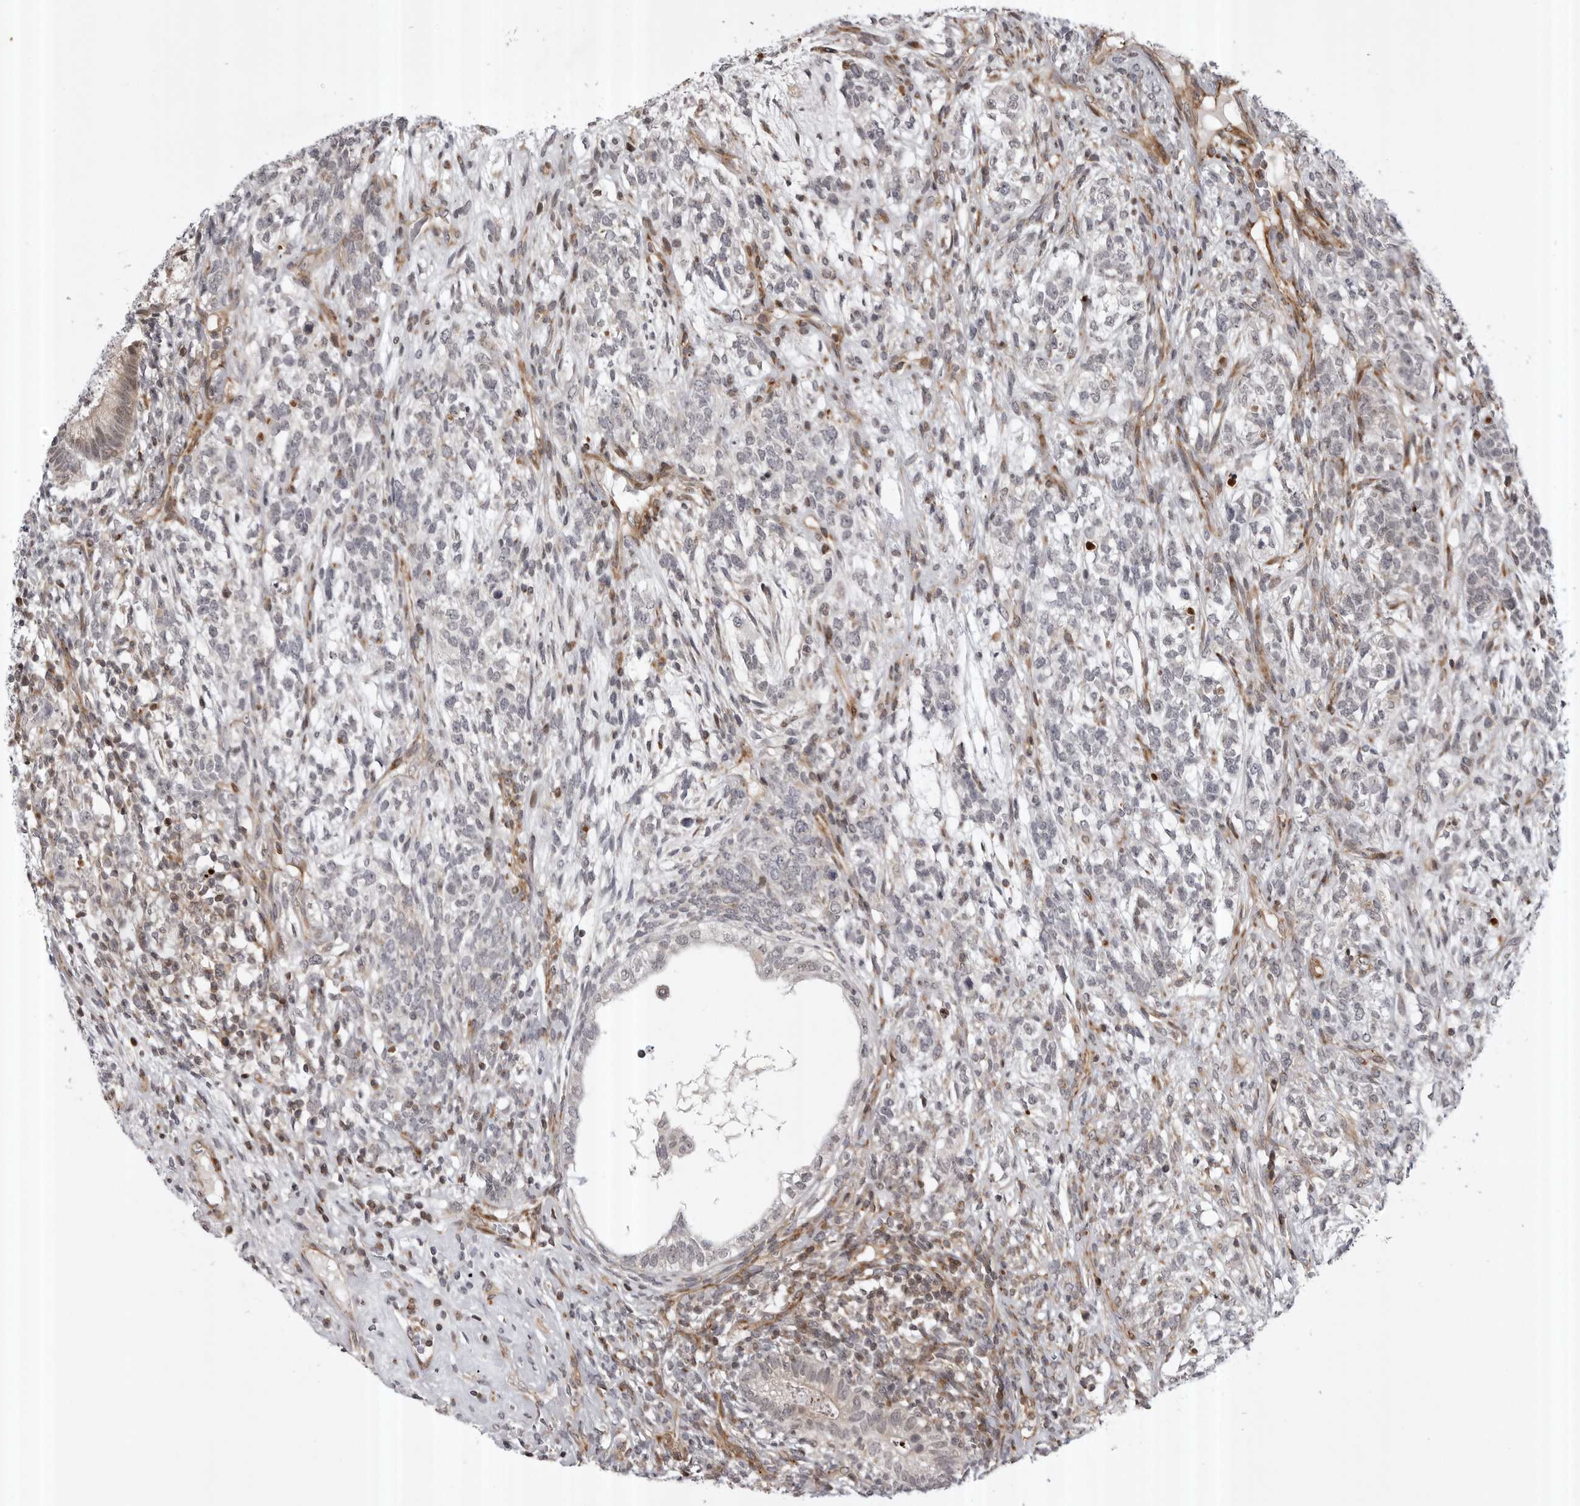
{"staining": {"intensity": "negative", "quantity": "none", "location": "none"}, "tissue": "testis cancer", "cell_type": "Tumor cells", "image_type": "cancer", "snomed": [{"axis": "morphology", "description": "Seminoma, NOS"}, {"axis": "morphology", "description": "Carcinoma, Embryonal, NOS"}, {"axis": "topography", "description": "Testis"}], "caption": "The image shows no significant expression in tumor cells of testis cancer (embryonal carcinoma).", "gene": "ABL1", "patient": {"sex": "male", "age": 28}}